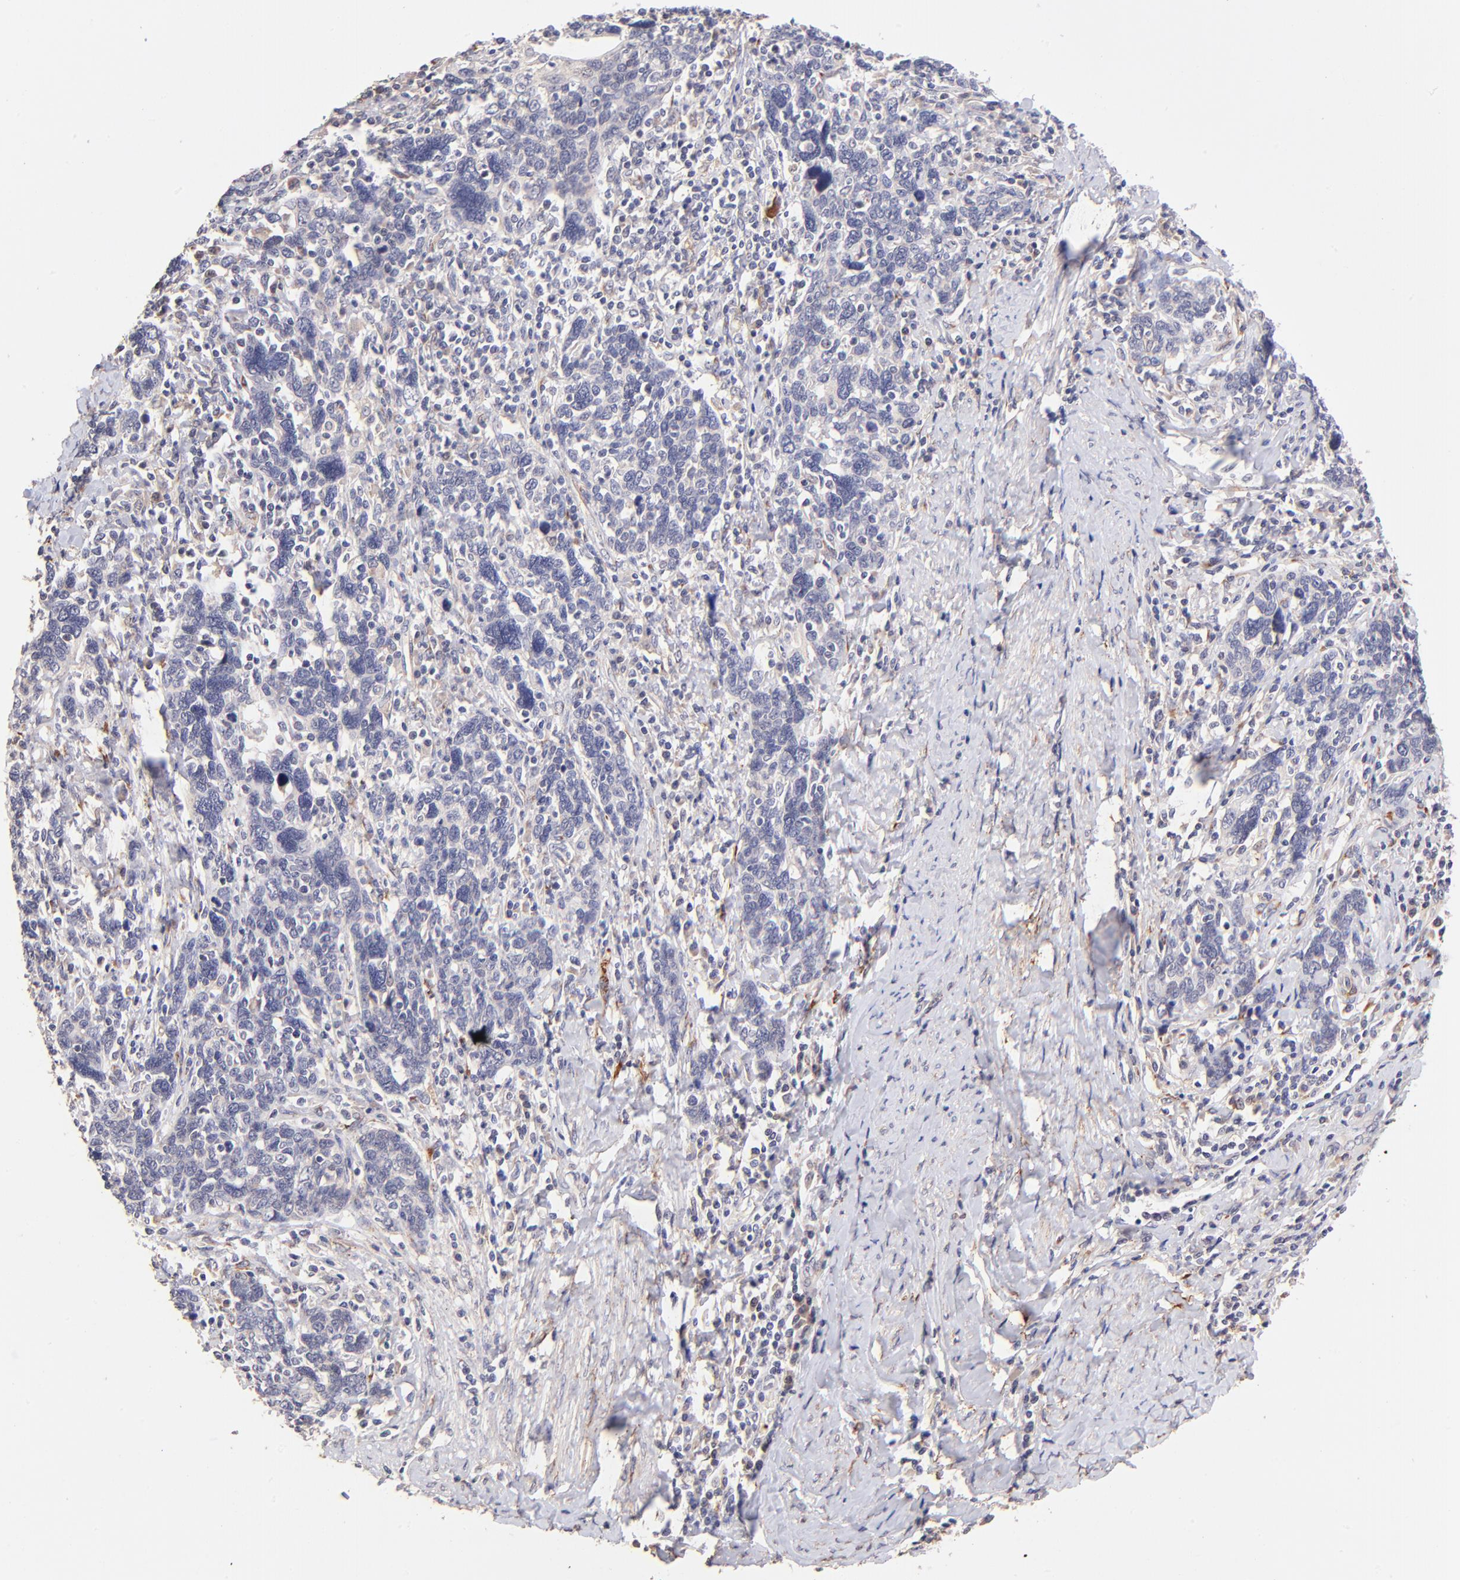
{"staining": {"intensity": "negative", "quantity": "none", "location": "none"}, "tissue": "cervical cancer", "cell_type": "Tumor cells", "image_type": "cancer", "snomed": [{"axis": "morphology", "description": "Squamous cell carcinoma, NOS"}, {"axis": "topography", "description": "Cervix"}], "caption": "A high-resolution photomicrograph shows IHC staining of cervical cancer (squamous cell carcinoma), which shows no significant positivity in tumor cells.", "gene": "SPARC", "patient": {"sex": "female", "age": 41}}